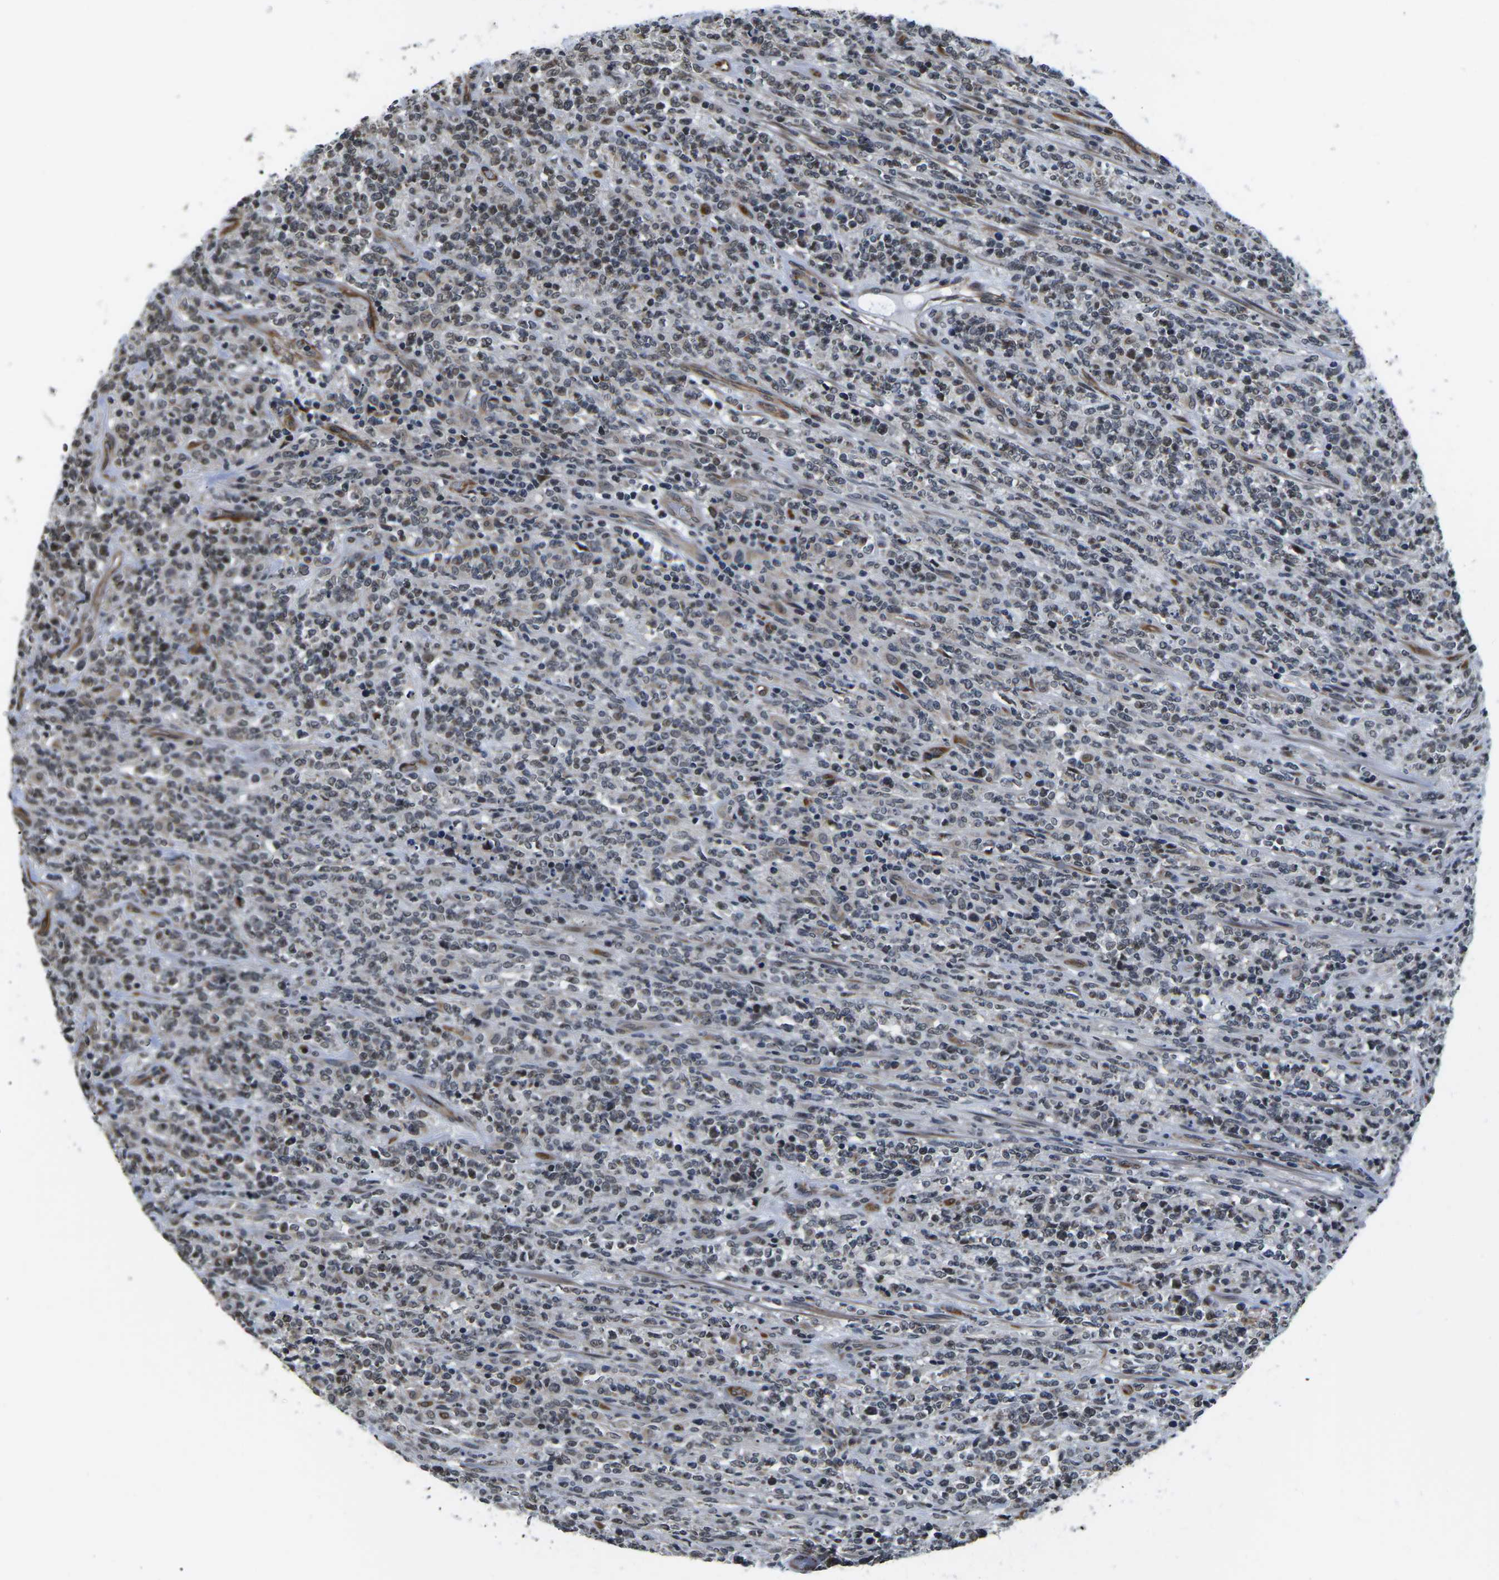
{"staining": {"intensity": "weak", "quantity": "25%-75%", "location": "nuclear"}, "tissue": "lymphoma", "cell_type": "Tumor cells", "image_type": "cancer", "snomed": [{"axis": "morphology", "description": "Malignant lymphoma, non-Hodgkin's type, High grade"}, {"axis": "topography", "description": "Soft tissue"}], "caption": "This is an image of immunohistochemistry (IHC) staining of lymphoma, which shows weak expression in the nuclear of tumor cells.", "gene": "CCNE1", "patient": {"sex": "male", "age": 18}}